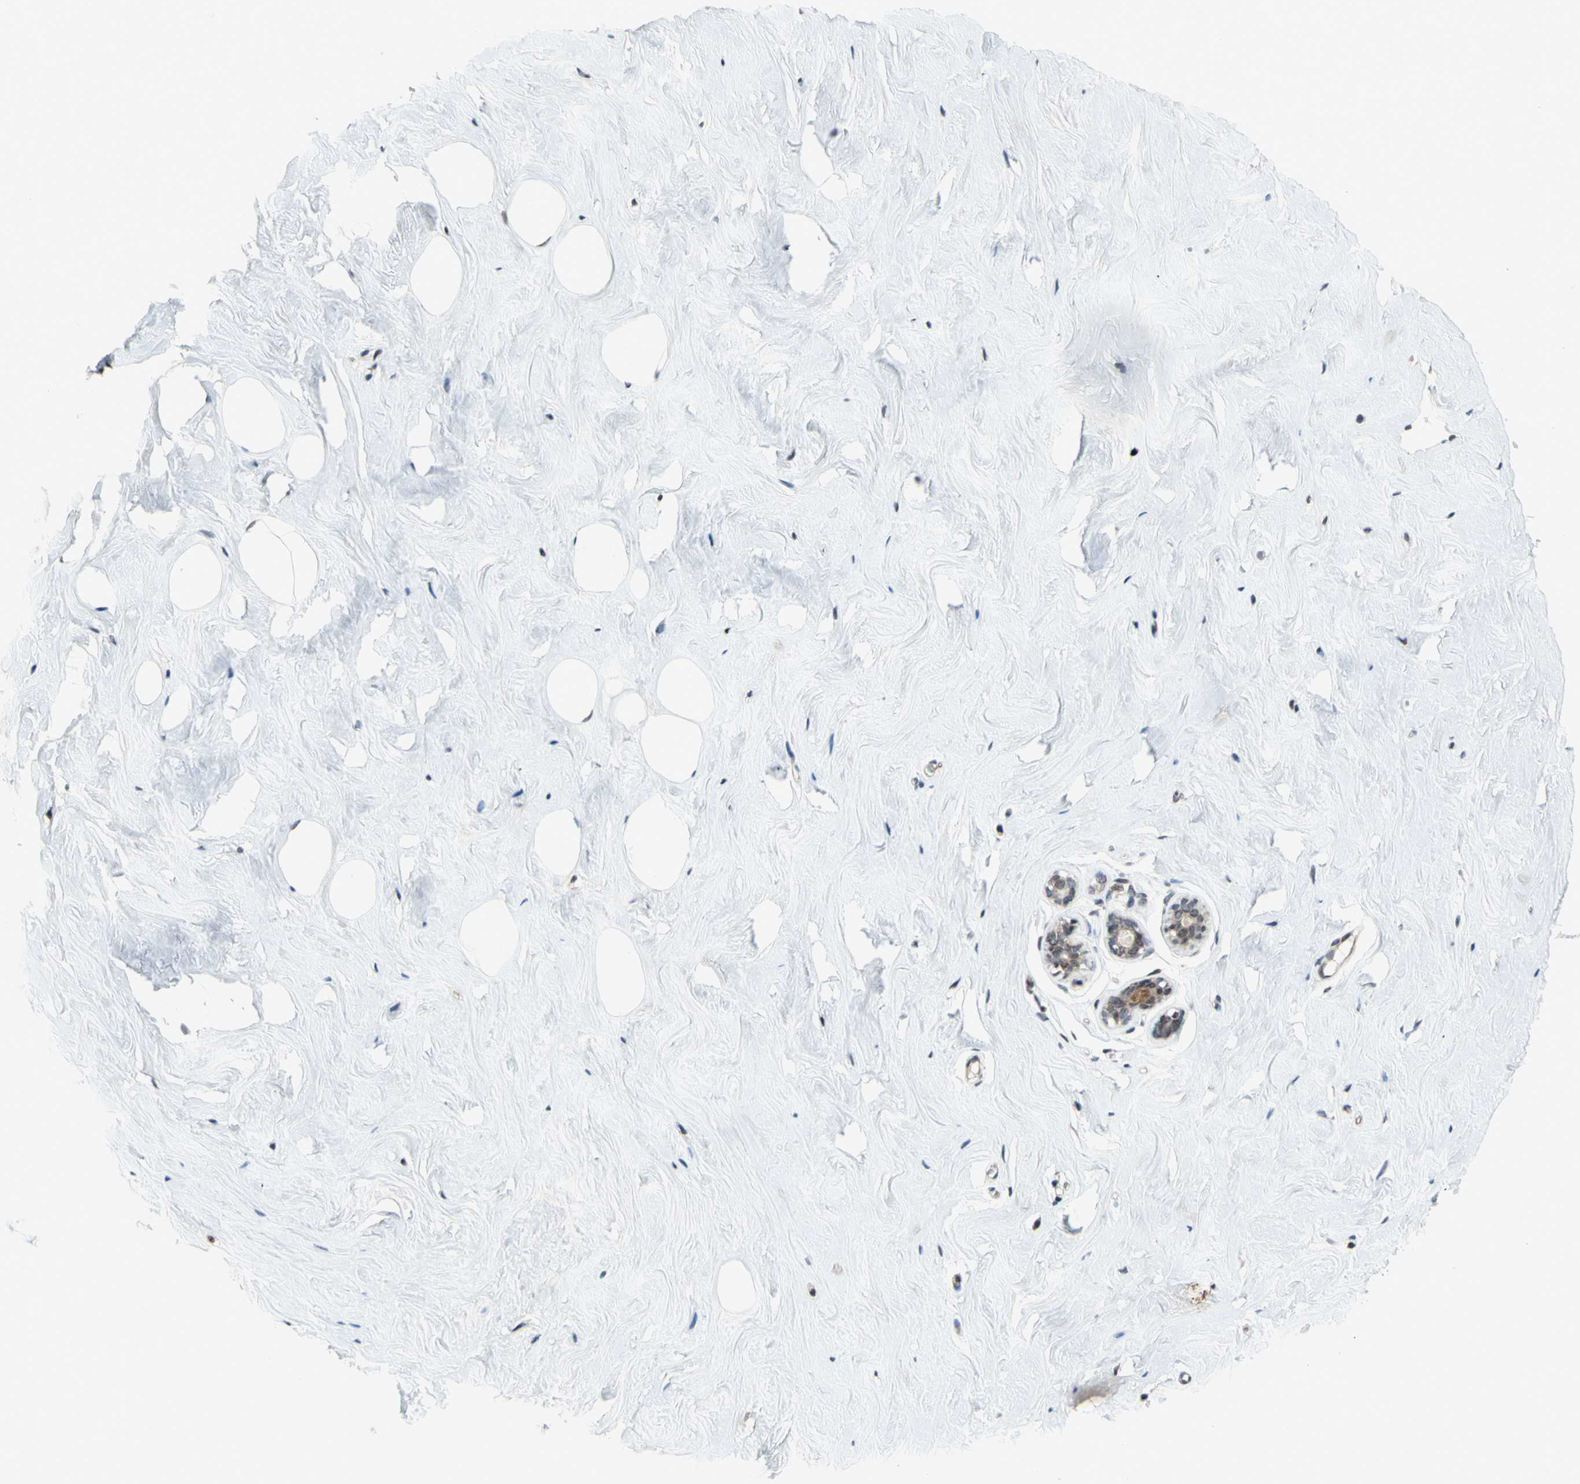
{"staining": {"intensity": "negative", "quantity": "none", "location": "none"}, "tissue": "breast", "cell_type": "Adipocytes", "image_type": "normal", "snomed": [{"axis": "morphology", "description": "Normal tissue, NOS"}, {"axis": "topography", "description": "Breast"}], "caption": "High power microscopy photomicrograph of an IHC photomicrograph of benign breast, revealing no significant staining in adipocytes. The staining was performed using DAB to visualize the protein expression in brown, while the nuclei were stained in blue with hematoxylin (Magnification: 20x).", "gene": "XPO1", "patient": {"sex": "female", "age": 75}}